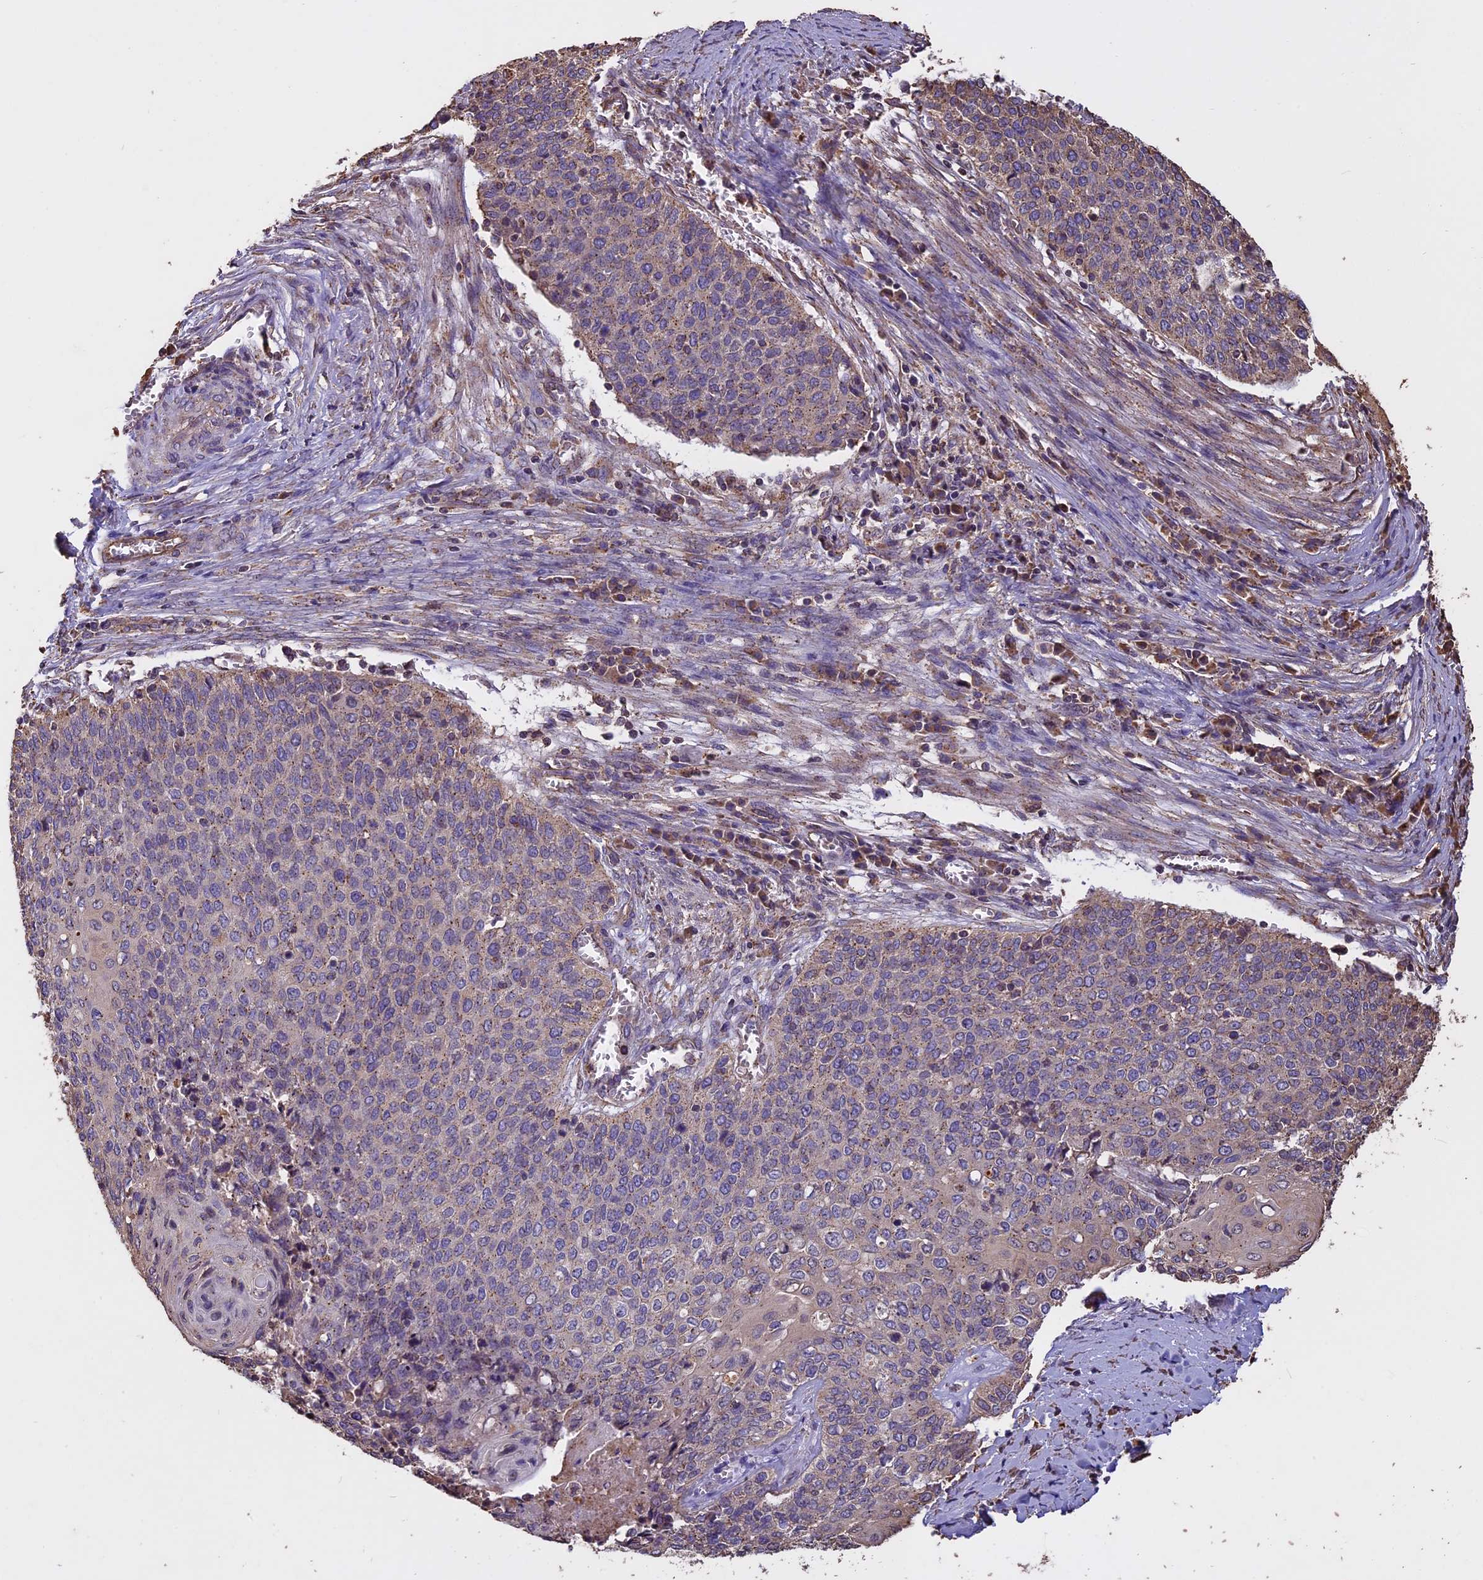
{"staining": {"intensity": "weak", "quantity": "<25%", "location": "cytoplasmic/membranous"}, "tissue": "cervical cancer", "cell_type": "Tumor cells", "image_type": "cancer", "snomed": [{"axis": "morphology", "description": "Squamous cell carcinoma, NOS"}, {"axis": "topography", "description": "Cervix"}], "caption": "This is an immunohistochemistry photomicrograph of human squamous cell carcinoma (cervical). There is no staining in tumor cells.", "gene": "CHMP2A", "patient": {"sex": "female", "age": 39}}